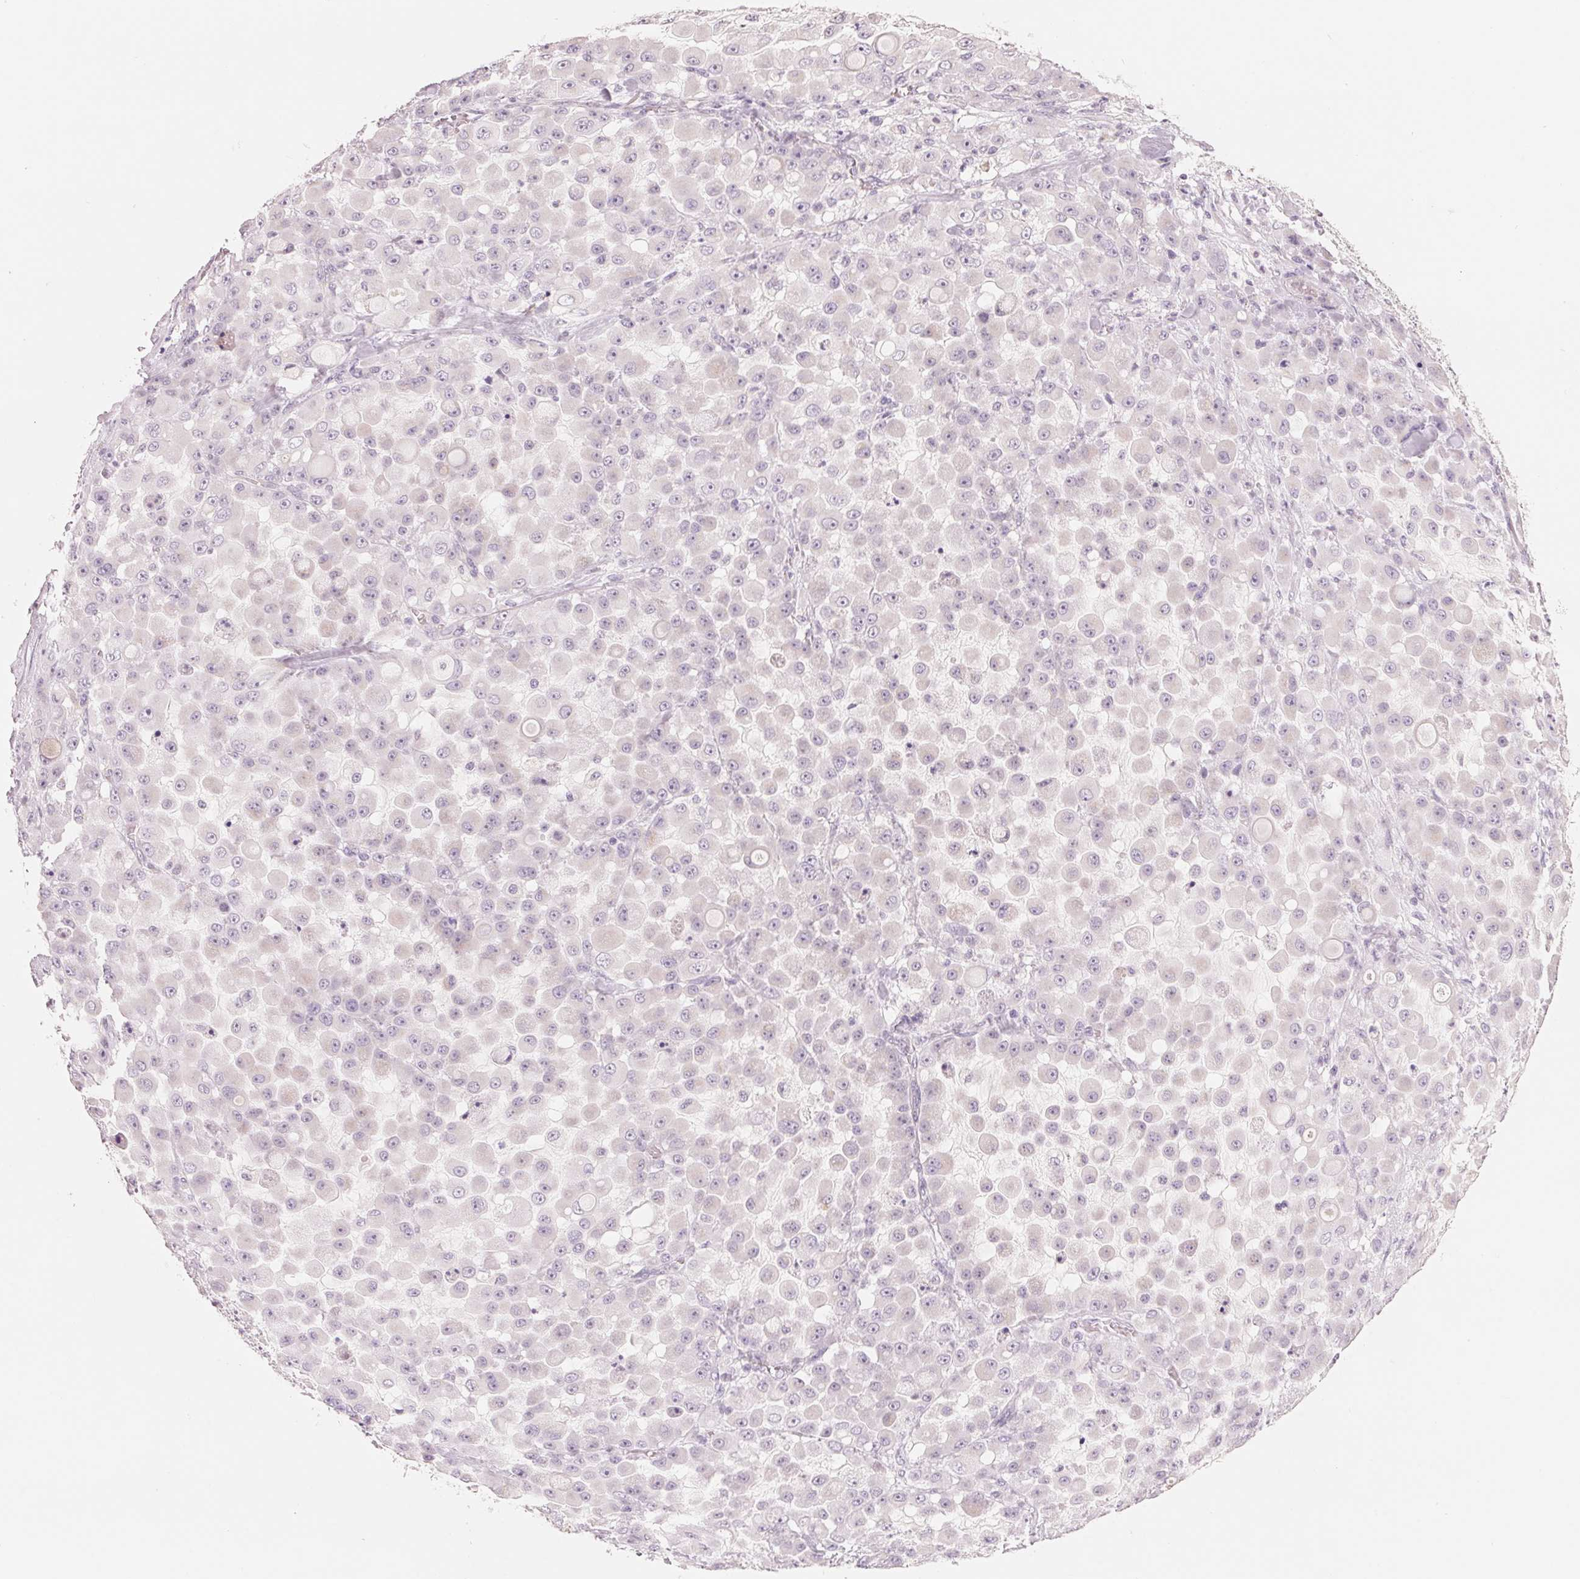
{"staining": {"intensity": "negative", "quantity": "none", "location": "none"}, "tissue": "stomach cancer", "cell_type": "Tumor cells", "image_type": "cancer", "snomed": [{"axis": "morphology", "description": "Adenocarcinoma, NOS"}, {"axis": "topography", "description": "Stomach"}], "caption": "DAB immunohistochemical staining of stomach cancer (adenocarcinoma) demonstrates no significant staining in tumor cells. The staining was performed using DAB to visualize the protein expression in brown, while the nuclei were stained in blue with hematoxylin (Magnification: 20x).", "gene": "CFHR2", "patient": {"sex": "female", "age": 76}}